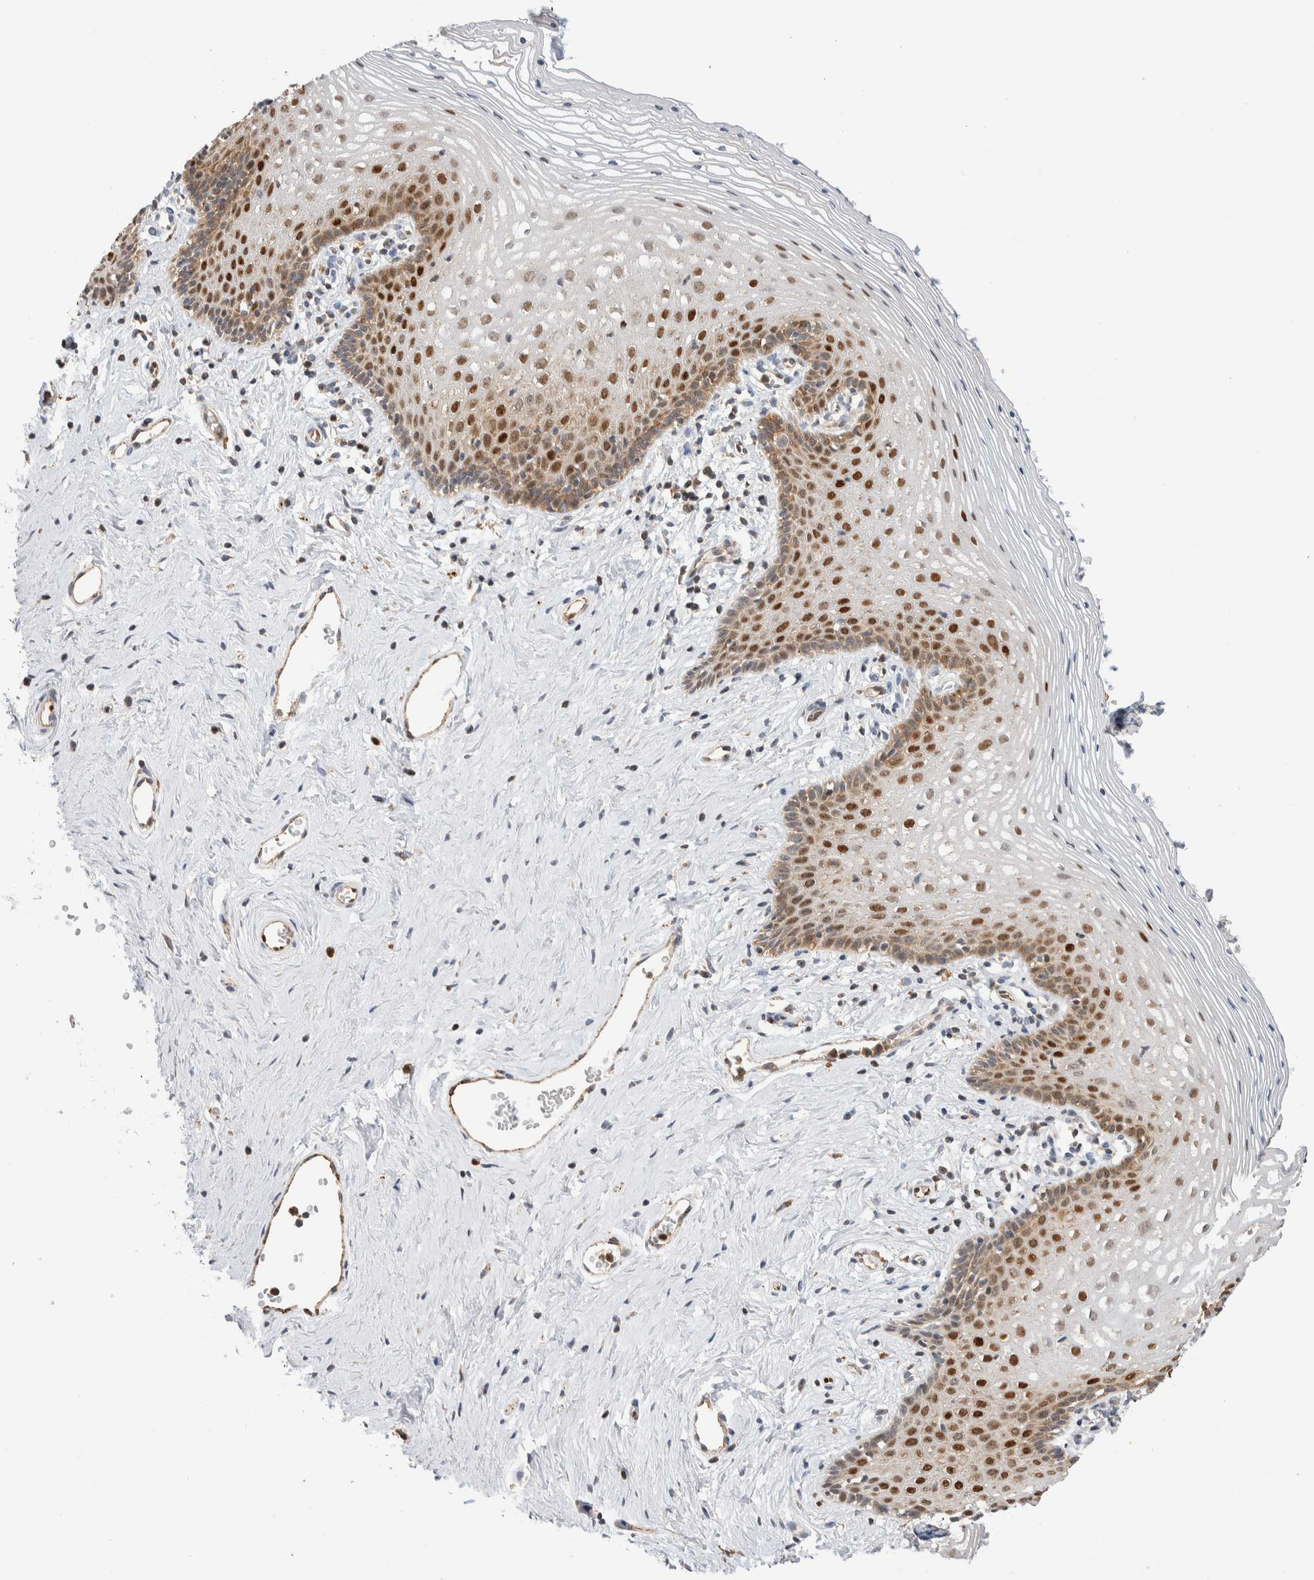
{"staining": {"intensity": "strong", "quantity": "25%-75%", "location": "nuclear"}, "tissue": "vagina", "cell_type": "Squamous epithelial cells", "image_type": "normal", "snomed": [{"axis": "morphology", "description": "Normal tissue, NOS"}, {"axis": "topography", "description": "Vagina"}], "caption": "Immunohistochemical staining of benign vagina displays 25%-75% levels of strong nuclear protein expression in approximately 25%-75% of squamous epithelial cells. (IHC, brightfield microscopy, high magnification).", "gene": "NSMAF", "patient": {"sex": "female", "age": 32}}